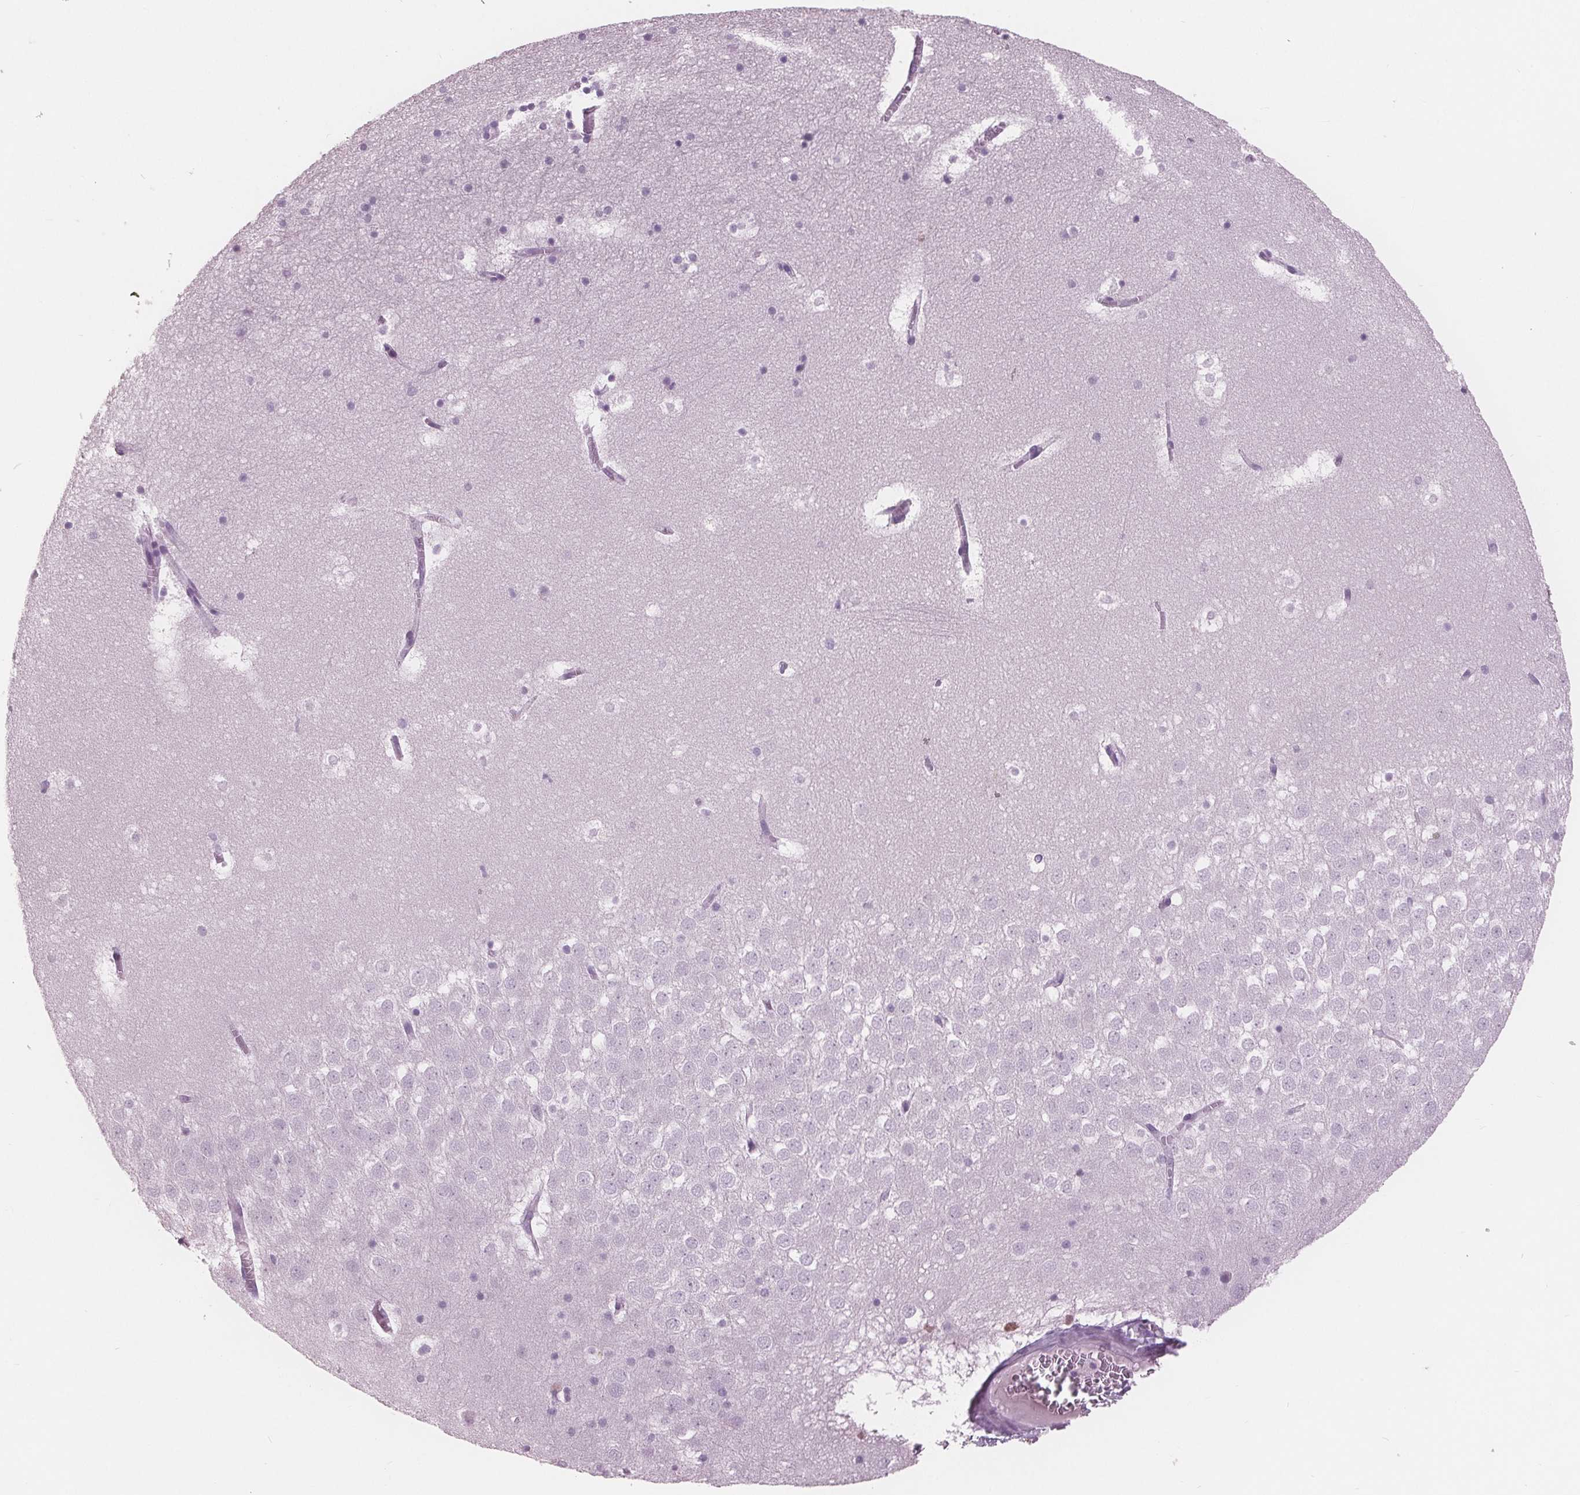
{"staining": {"intensity": "negative", "quantity": "none", "location": "none"}, "tissue": "hippocampus", "cell_type": "Glial cells", "image_type": "normal", "snomed": [{"axis": "morphology", "description": "Normal tissue, NOS"}, {"axis": "topography", "description": "Hippocampus"}], "caption": "IHC of unremarkable hippocampus shows no positivity in glial cells. (DAB (3,3'-diaminobenzidine) immunohistochemistry (IHC) with hematoxylin counter stain).", "gene": "AMBP", "patient": {"sex": "male", "age": 45}}